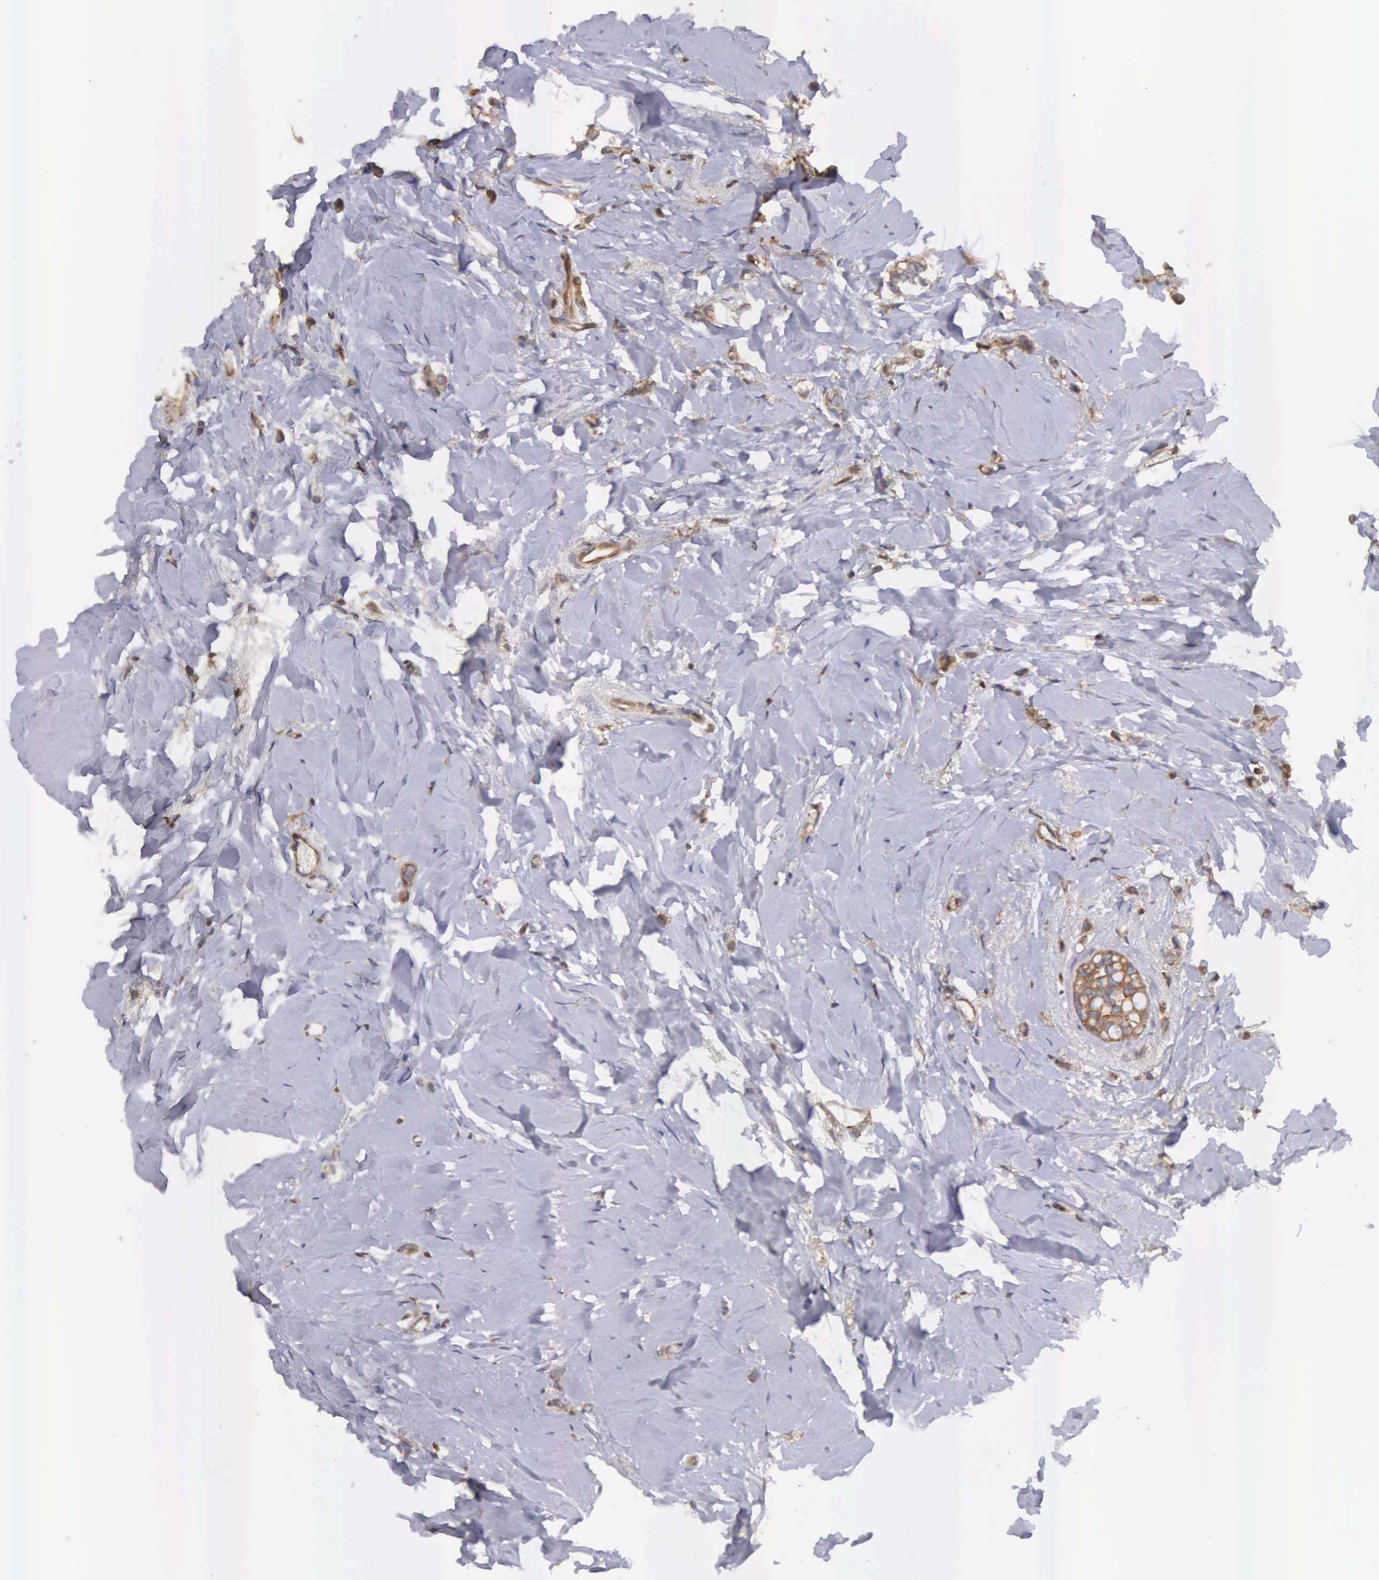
{"staining": {"intensity": "moderate", "quantity": ">75%", "location": "cytoplasmic/membranous"}, "tissue": "breast cancer", "cell_type": "Tumor cells", "image_type": "cancer", "snomed": [{"axis": "morphology", "description": "Duct carcinoma"}, {"axis": "topography", "description": "Breast"}], "caption": "The photomicrograph displays immunohistochemical staining of breast invasive ductal carcinoma. There is moderate cytoplasmic/membranous expression is appreciated in approximately >75% of tumor cells.", "gene": "DHRS1", "patient": {"sex": "female", "age": 72}}